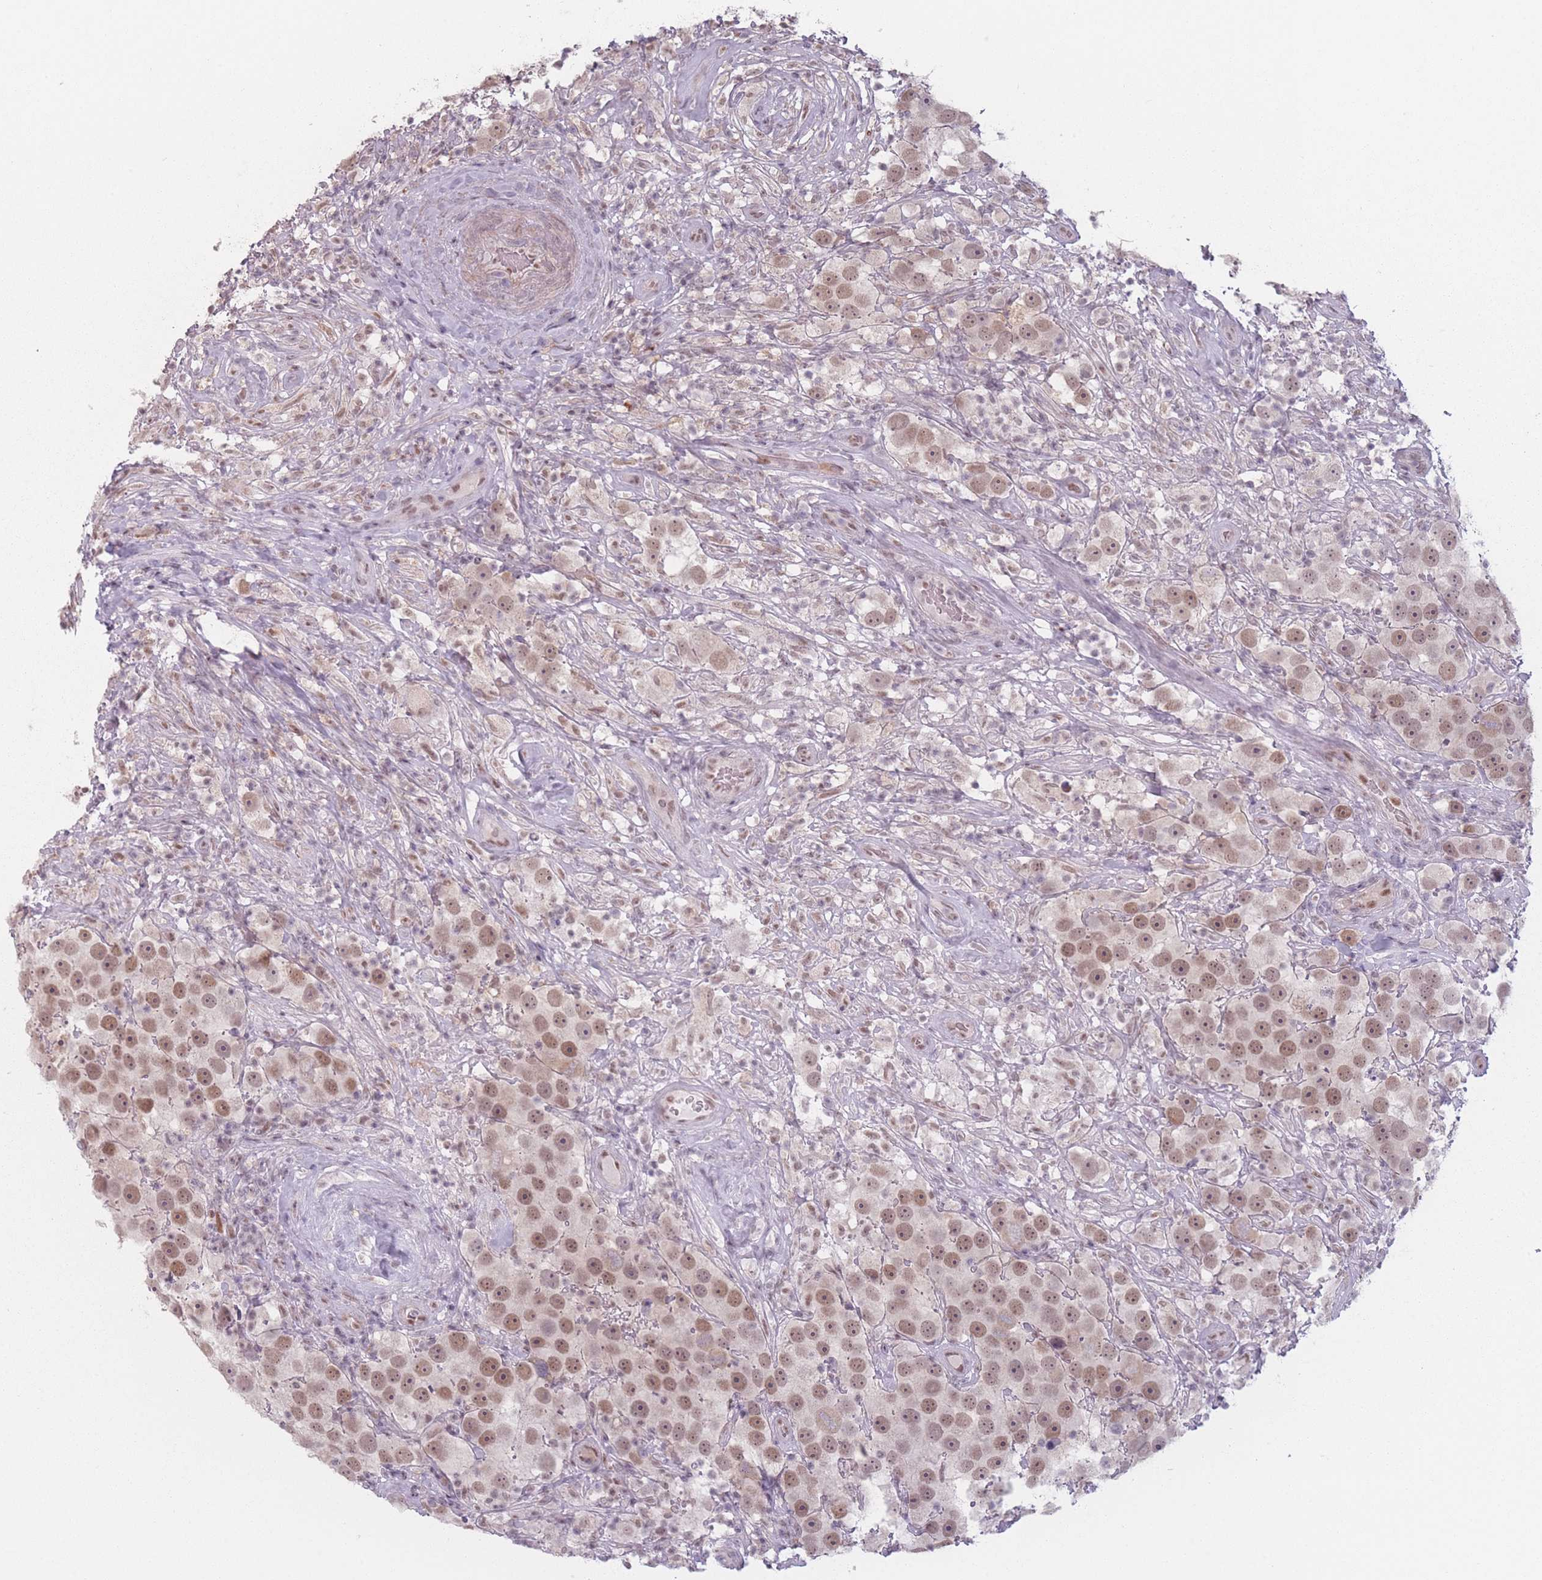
{"staining": {"intensity": "moderate", "quantity": ">75%", "location": "nuclear"}, "tissue": "testis cancer", "cell_type": "Tumor cells", "image_type": "cancer", "snomed": [{"axis": "morphology", "description": "Seminoma, NOS"}, {"axis": "topography", "description": "Testis"}], "caption": "Tumor cells show medium levels of moderate nuclear positivity in approximately >75% of cells in human testis seminoma. (DAB (3,3'-diaminobenzidine) IHC with brightfield microscopy, high magnification).", "gene": "OR10C1", "patient": {"sex": "male", "age": 49}}